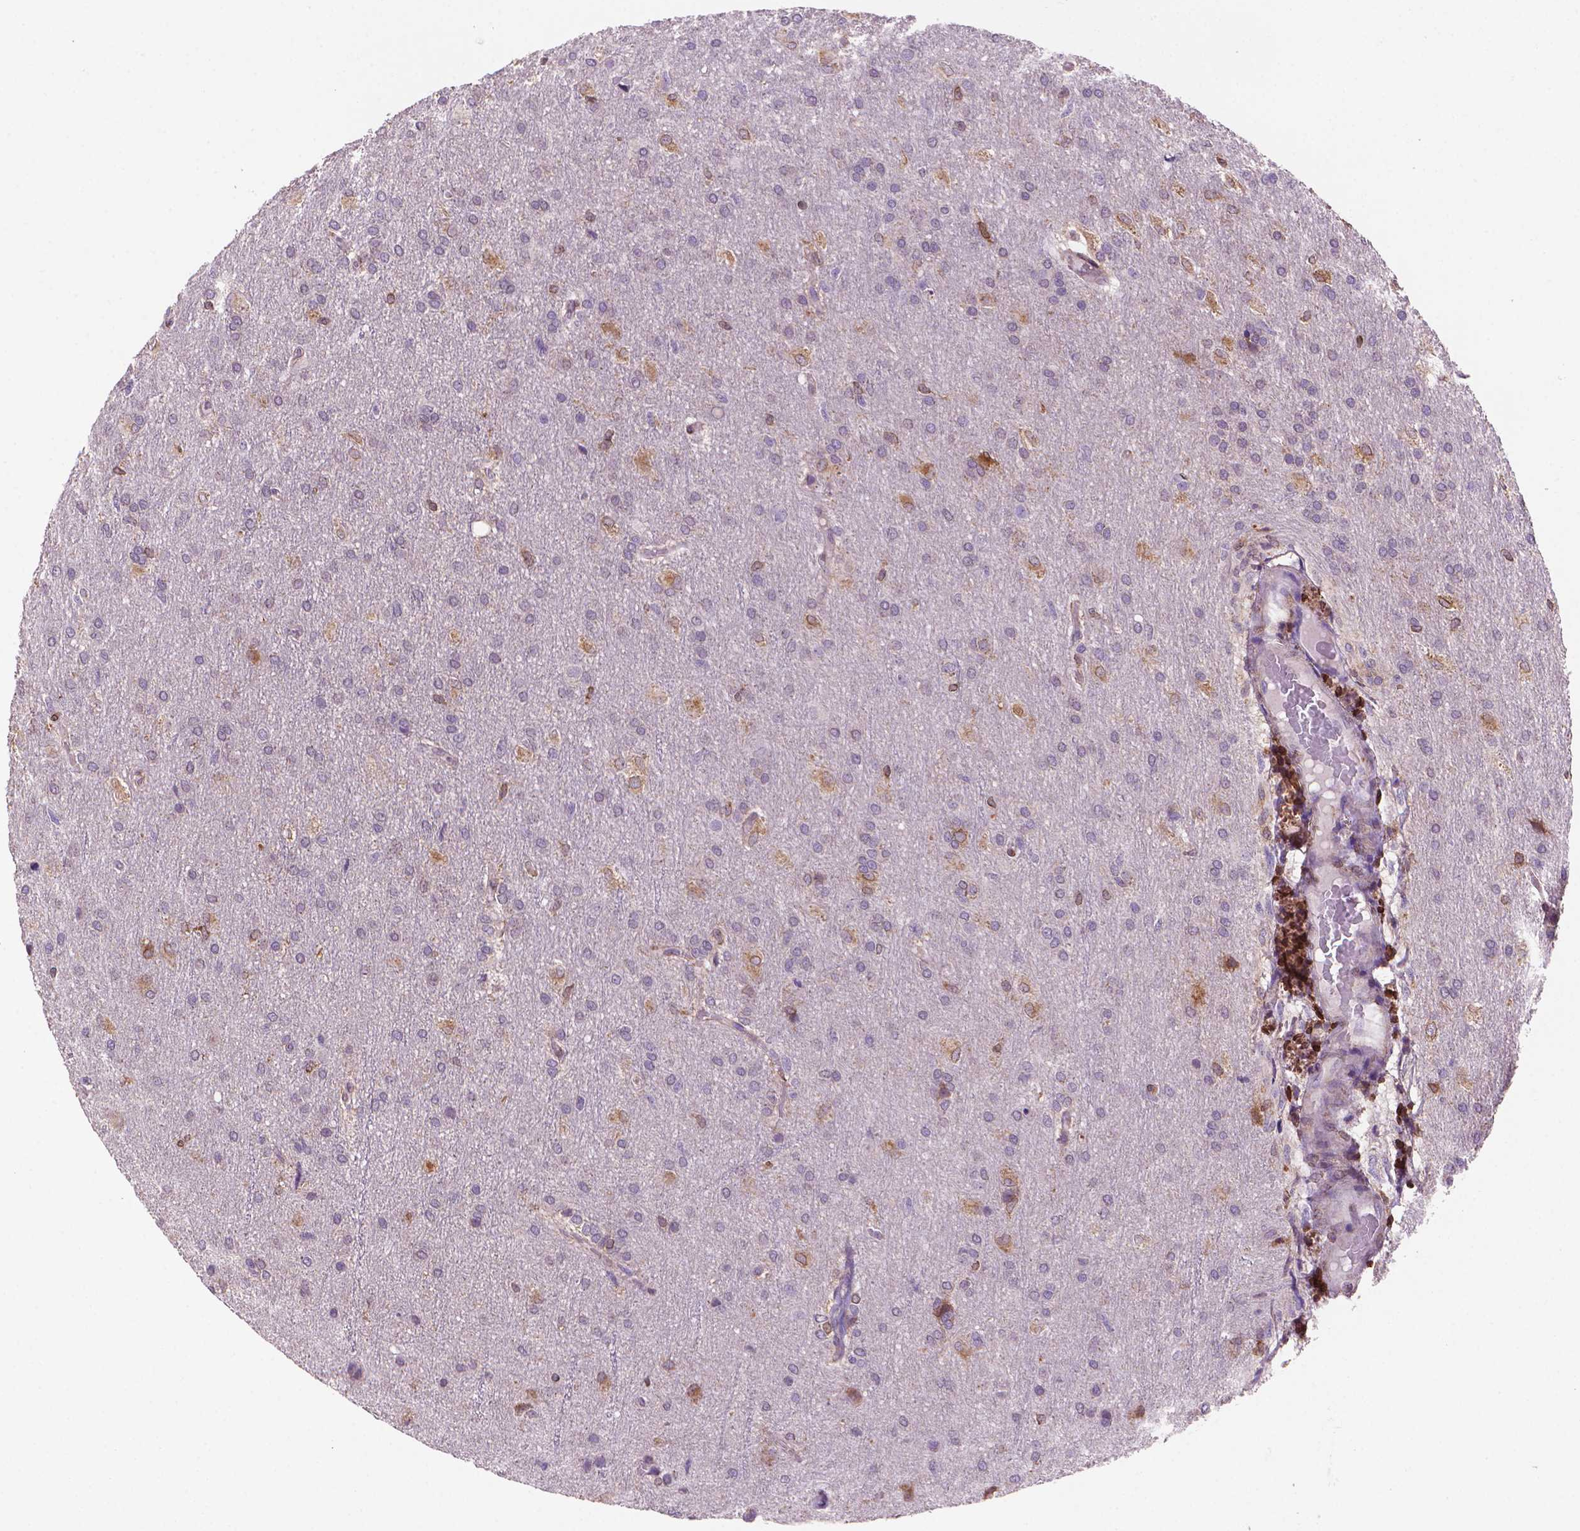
{"staining": {"intensity": "negative", "quantity": "none", "location": "none"}, "tissue": "glioma", "cell_type": "Tumor cells", "image_type": "cancer", "snomed": [{"axis": "morphology", "description": "Glioma, malignant, High grade"}, {"axis": "topography", "description": "Brain"}], "caption": "Image shows no protein staining in tumor cells of high-grade glioma (malignant) tissue. Brightfield microscopy of IHC stained with DAB (brown) and hematoxylin (blue), captured at high magnification.", "gene": "BCL2", "patient": {"sex": "male", "age": 68}}